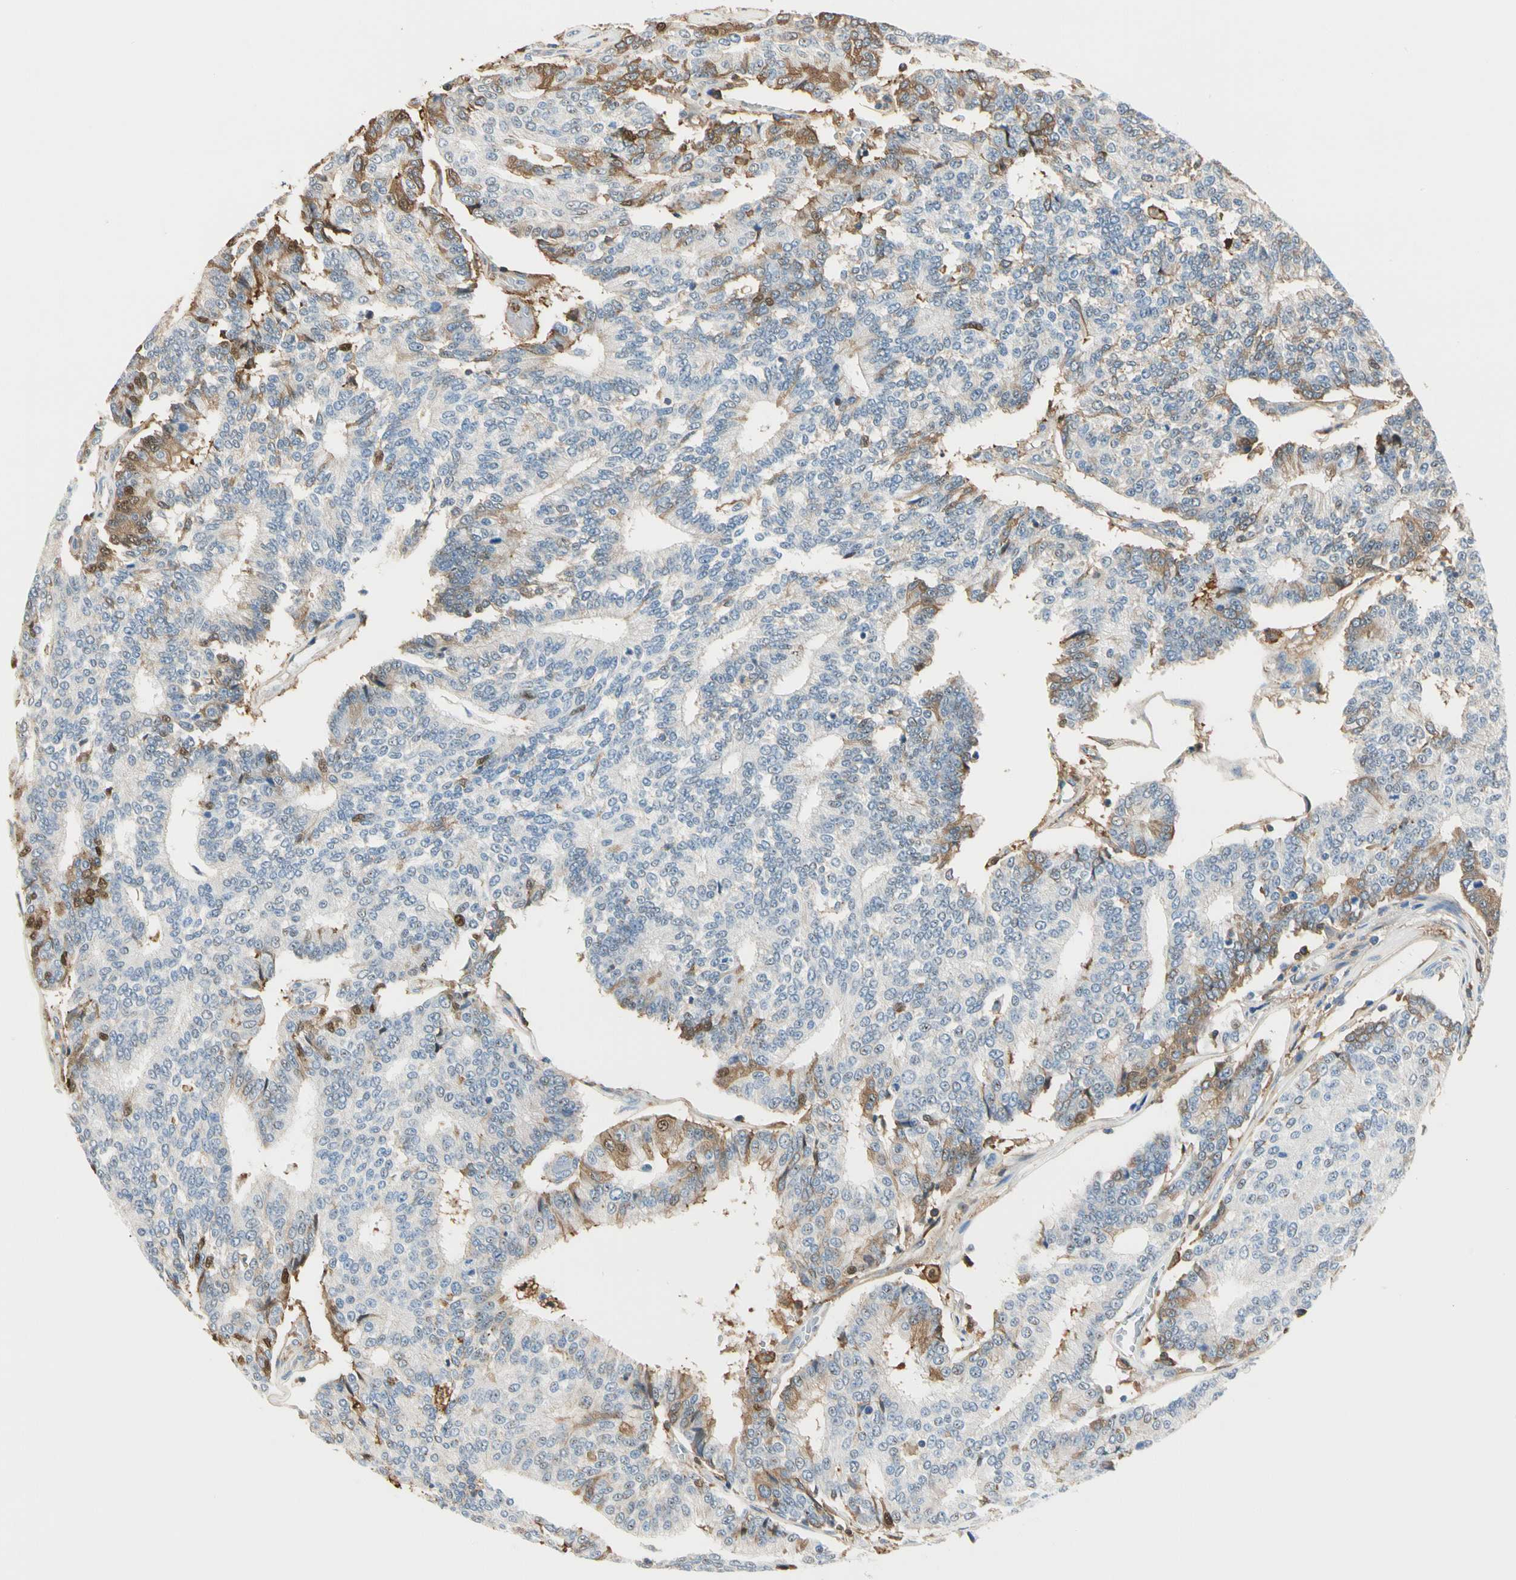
{"staining": {"intensity": "moderate", "quantity": "<25%", "location": "cytoplasmic/membranous,nuclear"}, "tissue": "prostate cancer", "cell_type": "Tumor cells", "image_type": "cancer", "snomed": [{"axis": "morphology", "description": "Adenocarcinoma, High grade"}, {"axis": "topography", "description": "Prostate"}], "caption": "The image displays a brown stain indicating the presence of a protein in the cytoplasmic/membranous and nuclear of tumor cells in high-grade adenocarcinoma (prostate).", "gene": "LAMB3", "patient": {"sex": "male", "age": 55}}